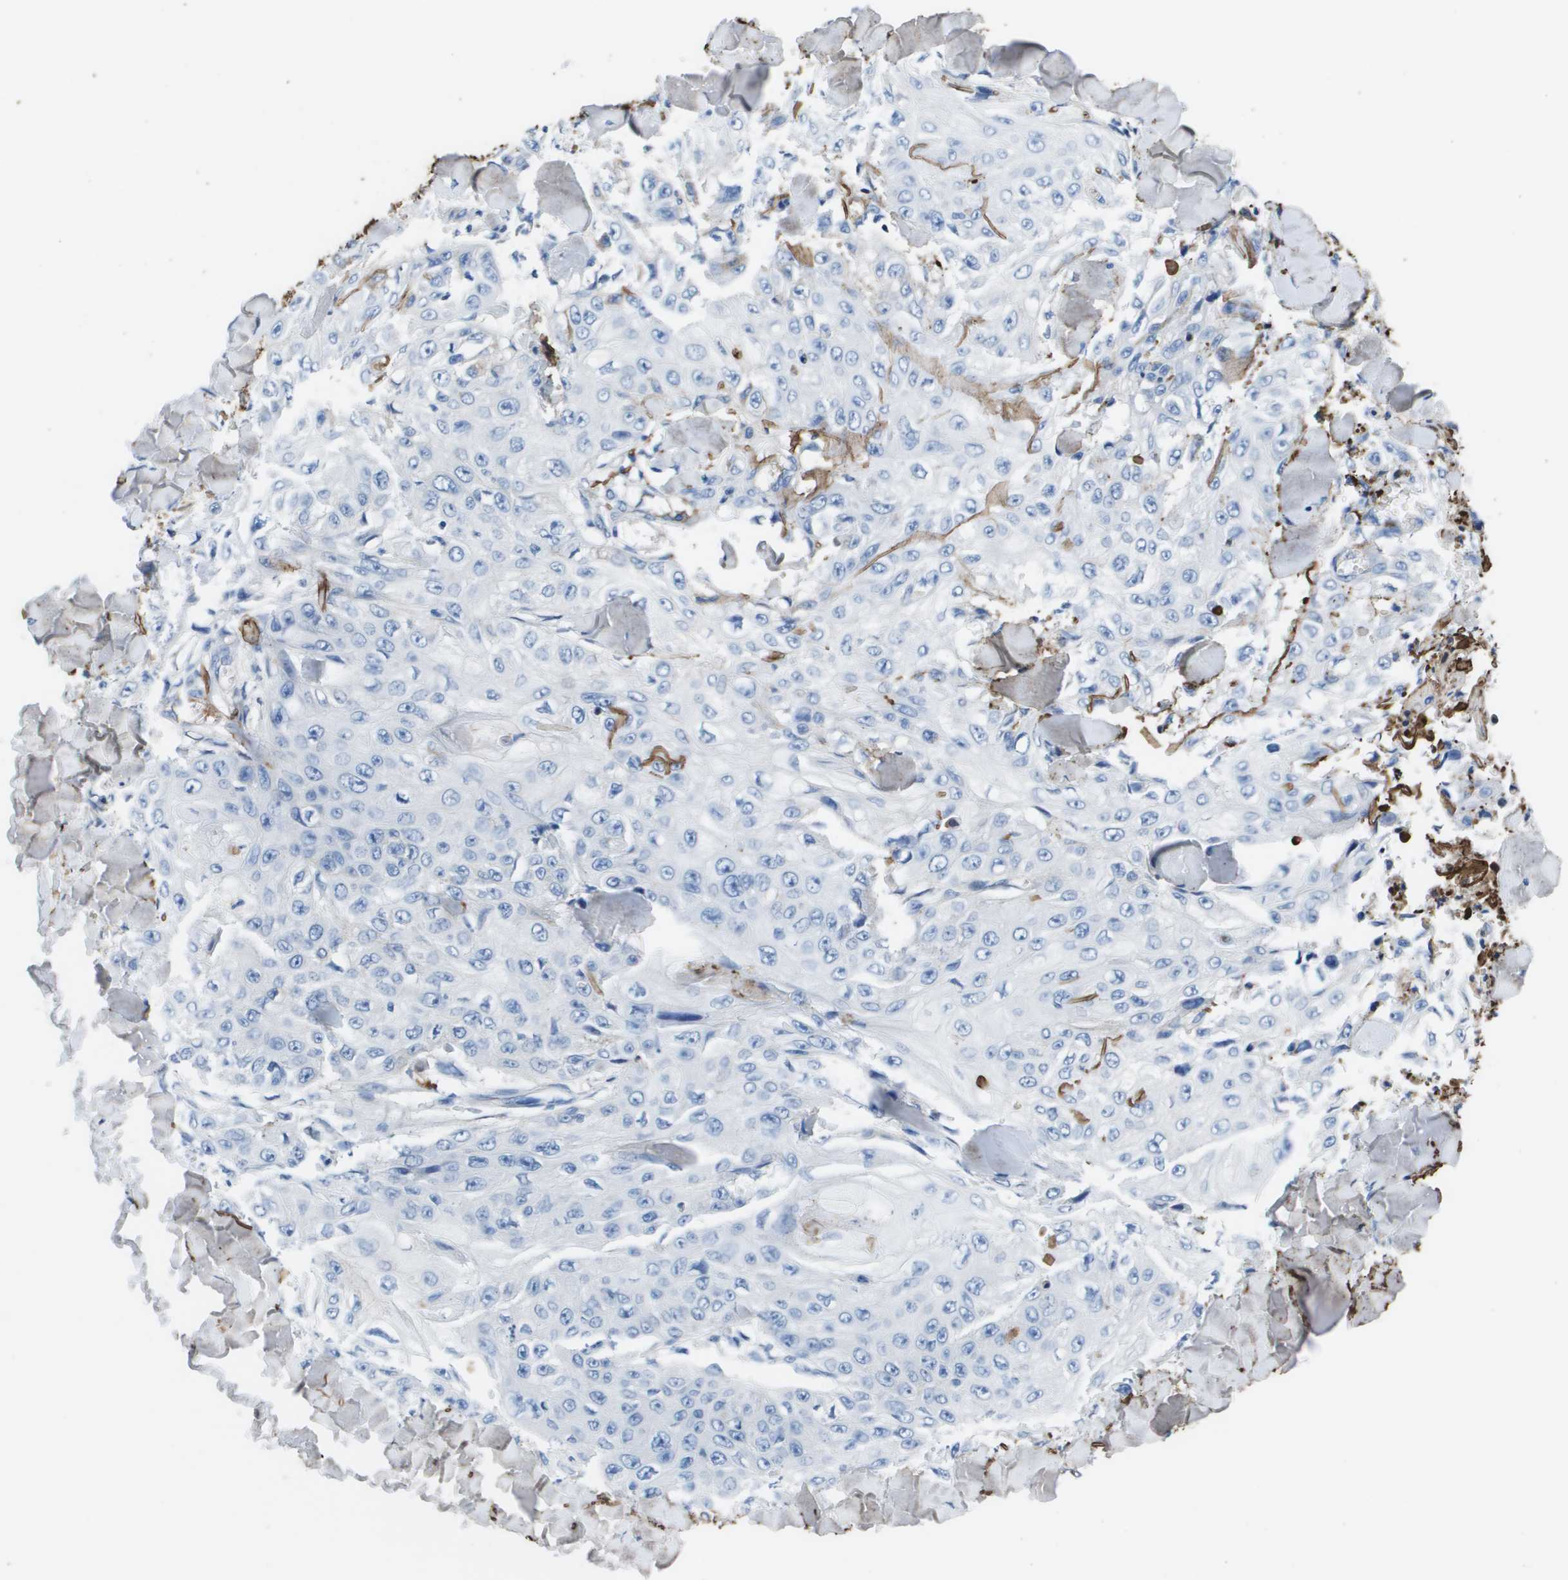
{"staining": {"intensity": "negative", "quantity": "none", "location": "none"}, "tissue": "skin cancer", "cell_type": "Tumor cells", "image_type": "cancer", "snomed": [{"axis": "morphology", "description": "Squamous cell carcinoma, NOS"}, {"axis": "topography", "description": "Skin"}], "caption": "This is an immunohistochemistry image of human skin squamous cell carcinoma. There is no positivity in tumor cells.", "gene": "VTN", "patient": {"sex": "male", "age": 86}}